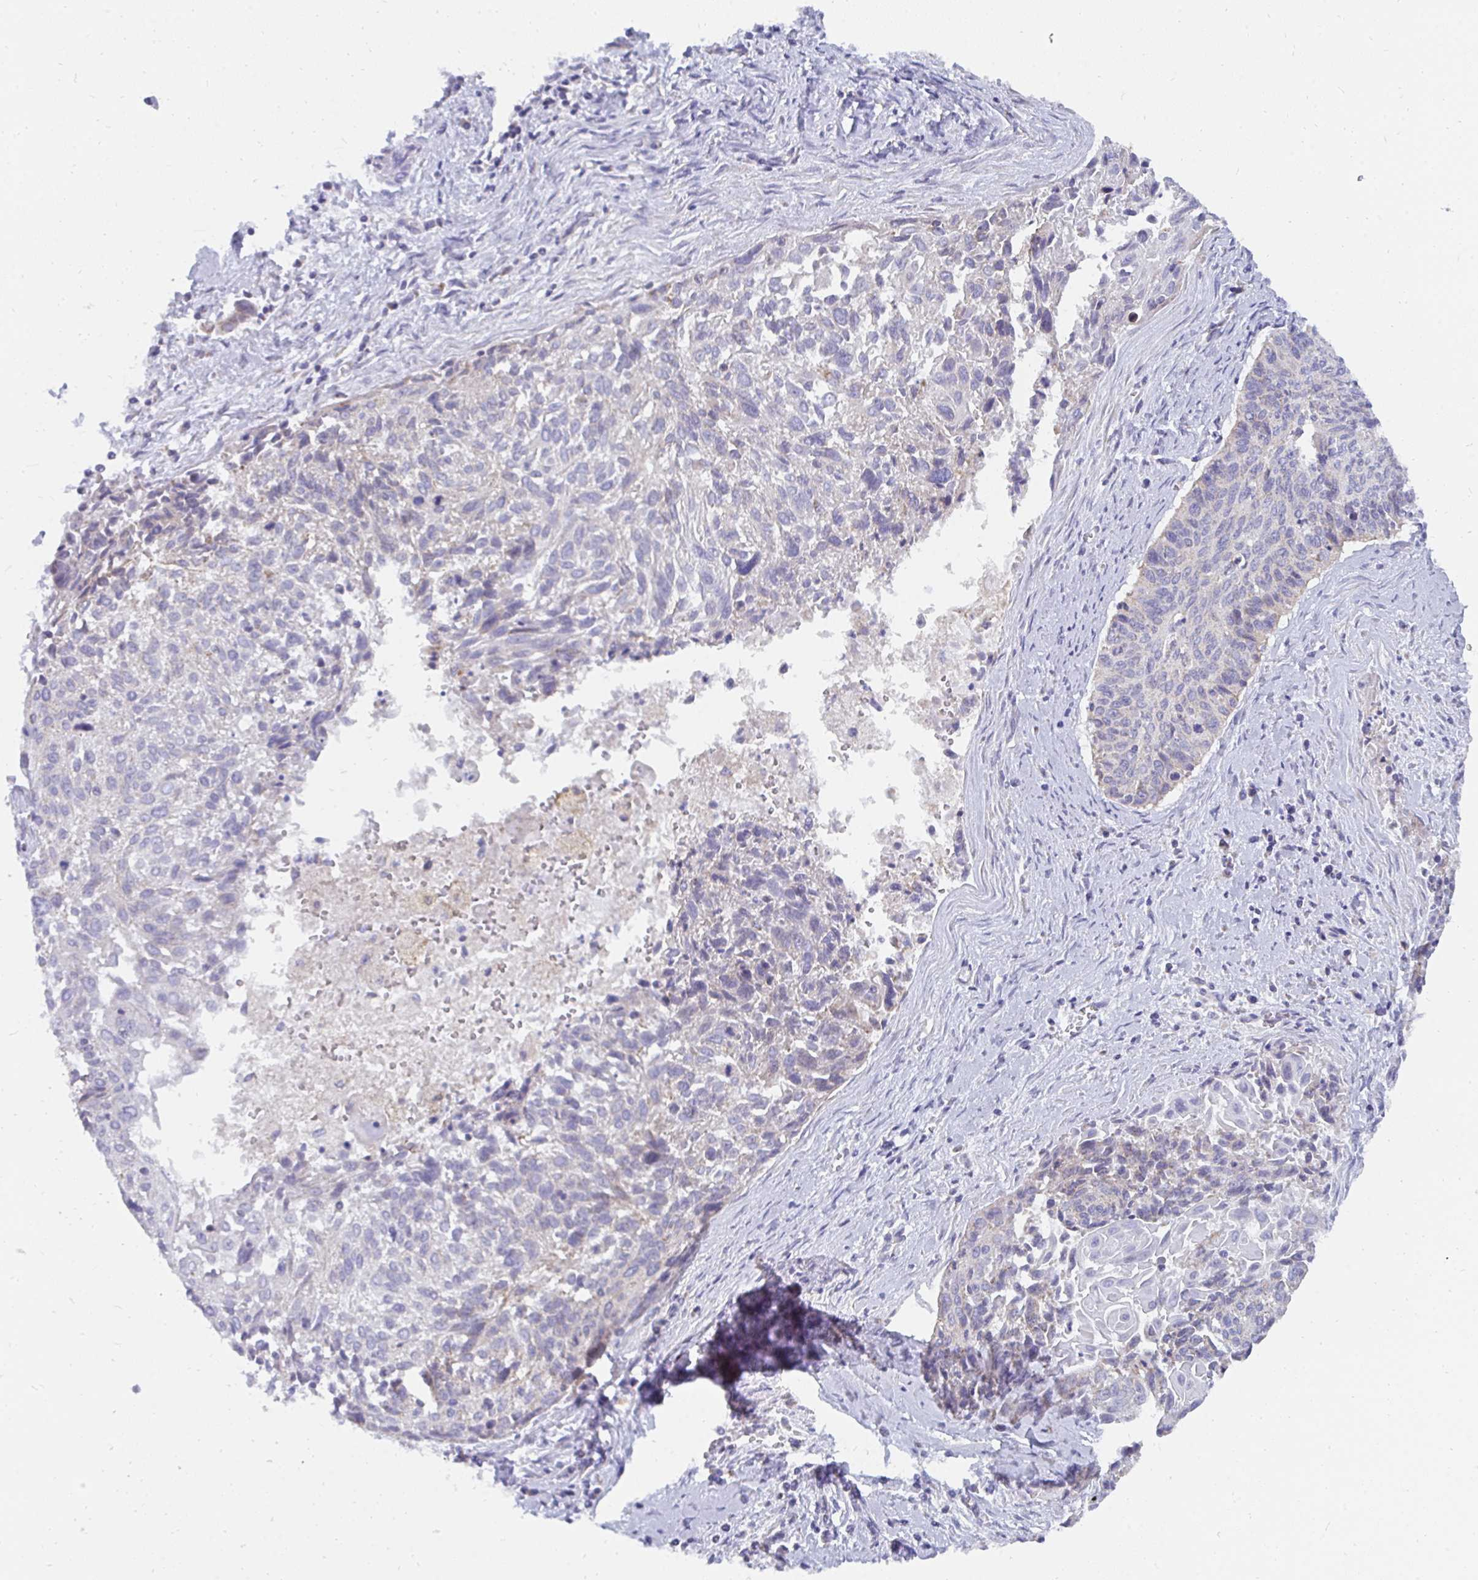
{"staining": {"intensity": "weak", "quantity": "25%-75%", "location": "cytoplasmic/membranous"}, "tissue": "cervical cancer", "cell_type": "Tumor cells", "image_type": "cancer", "snomed": [{"axis": "morphology", "description": "Squamous cell carcinoma, NOS"}, {"axis": "topography", "description": "Cervix"}], "caption": "IHC (DAB (3,3'-diaminobenzidine)) staining of cervical cancer displays weak cytoplasmic/membranous protein staining in about 25%-75% of tumor cells.", "gene": "PC", "patient": {"sex": "female", "age": 55}}